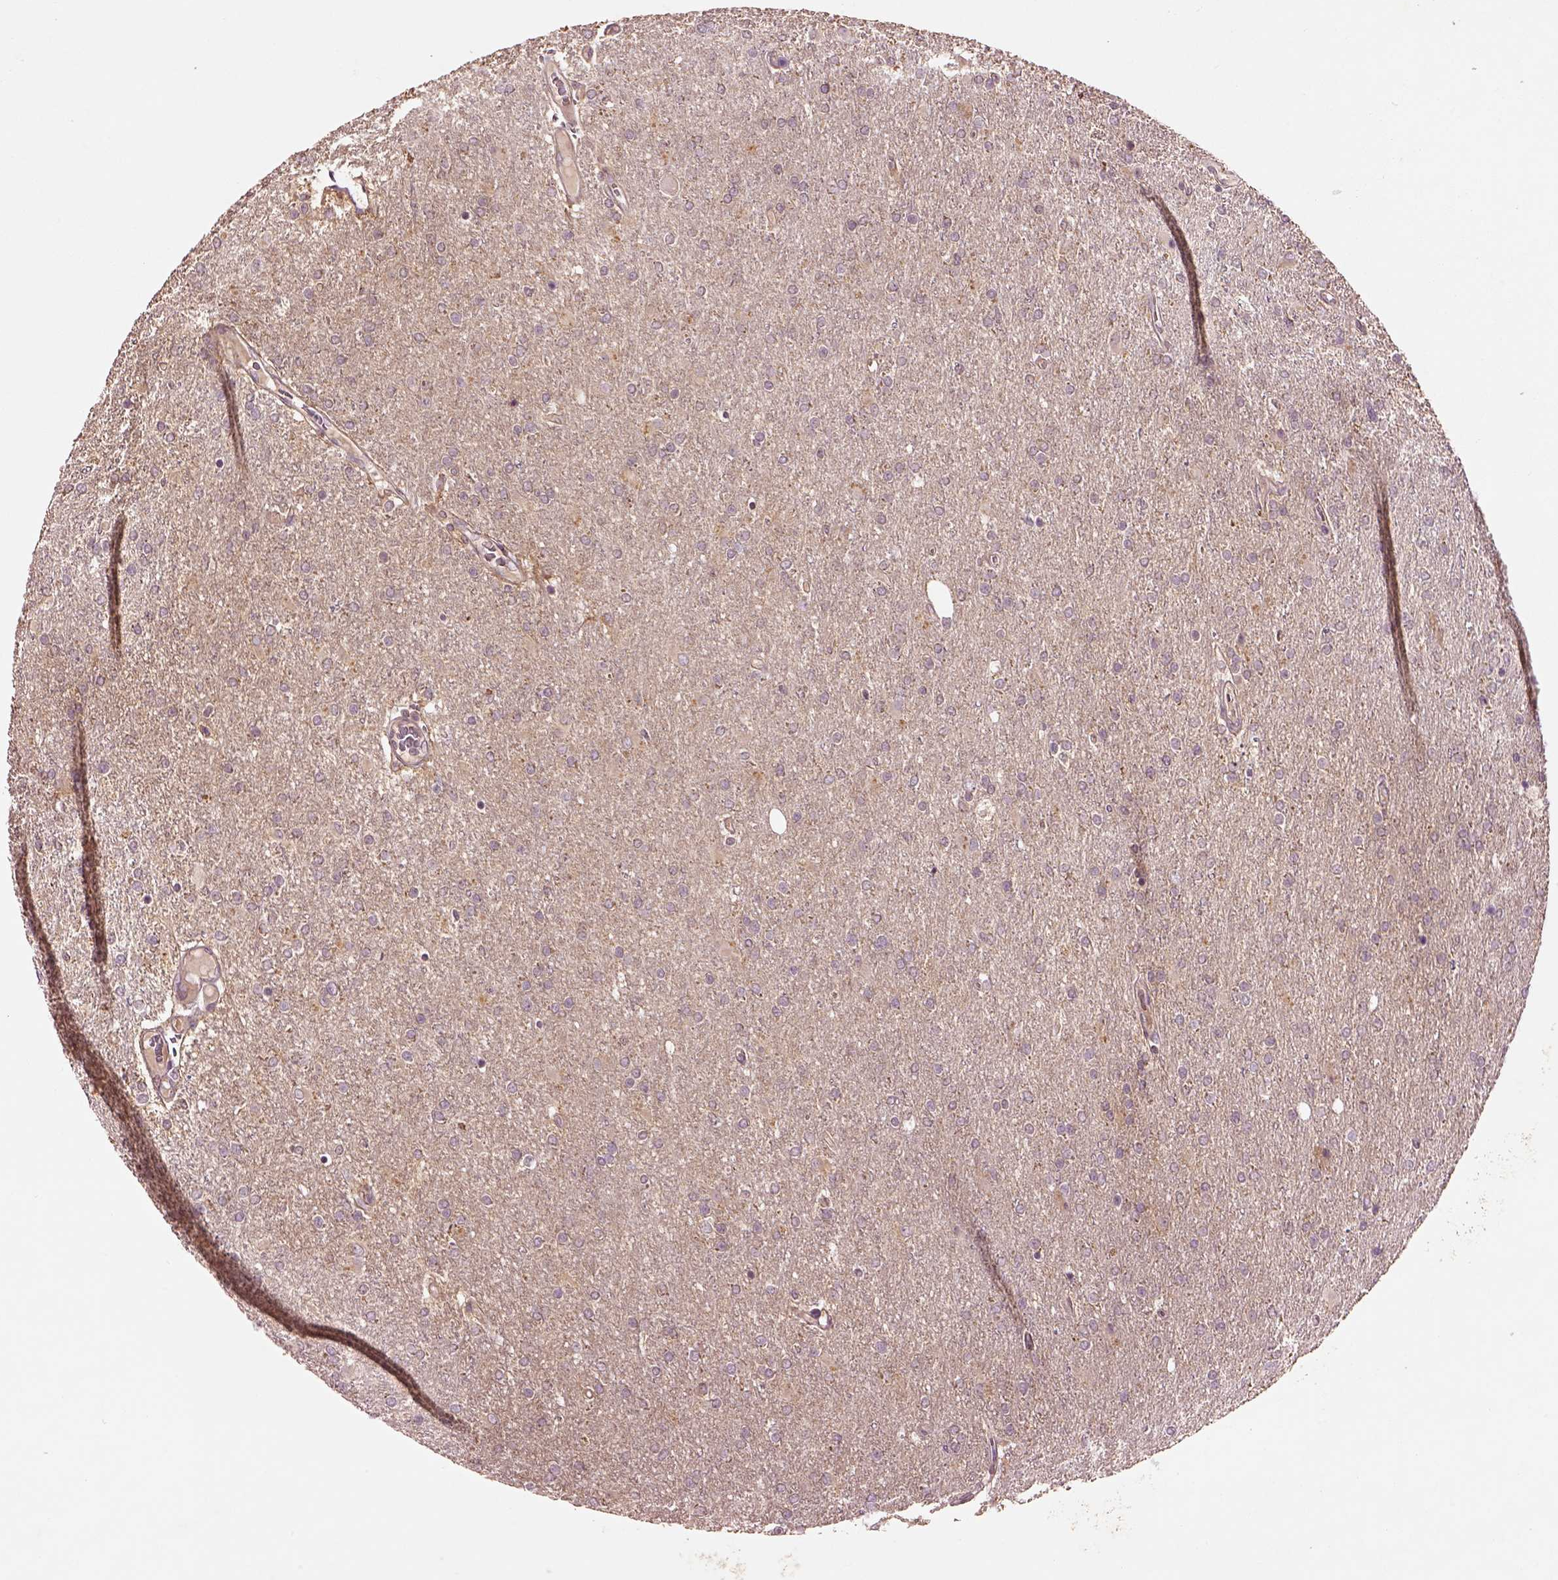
{"staining": {"intensity": "negative", "quantity": "none", "location": "none"}, "tissue": "glioma", "cell_type": "Tumor cells", "image_type": "cancer", "snomed": [{"axis": "morphology", "description": "Glioma, malignant, High grade"}, {"axis": "topography", "description": "Cerebral cortex"}], "caption": "The immunohistochemistry (IHC) micrograph has no significant expression in tumor cells of malignant high-grade glioma tissue.", "gene": "MTHFS", "patient": {"sex": "male", "age": 70}}